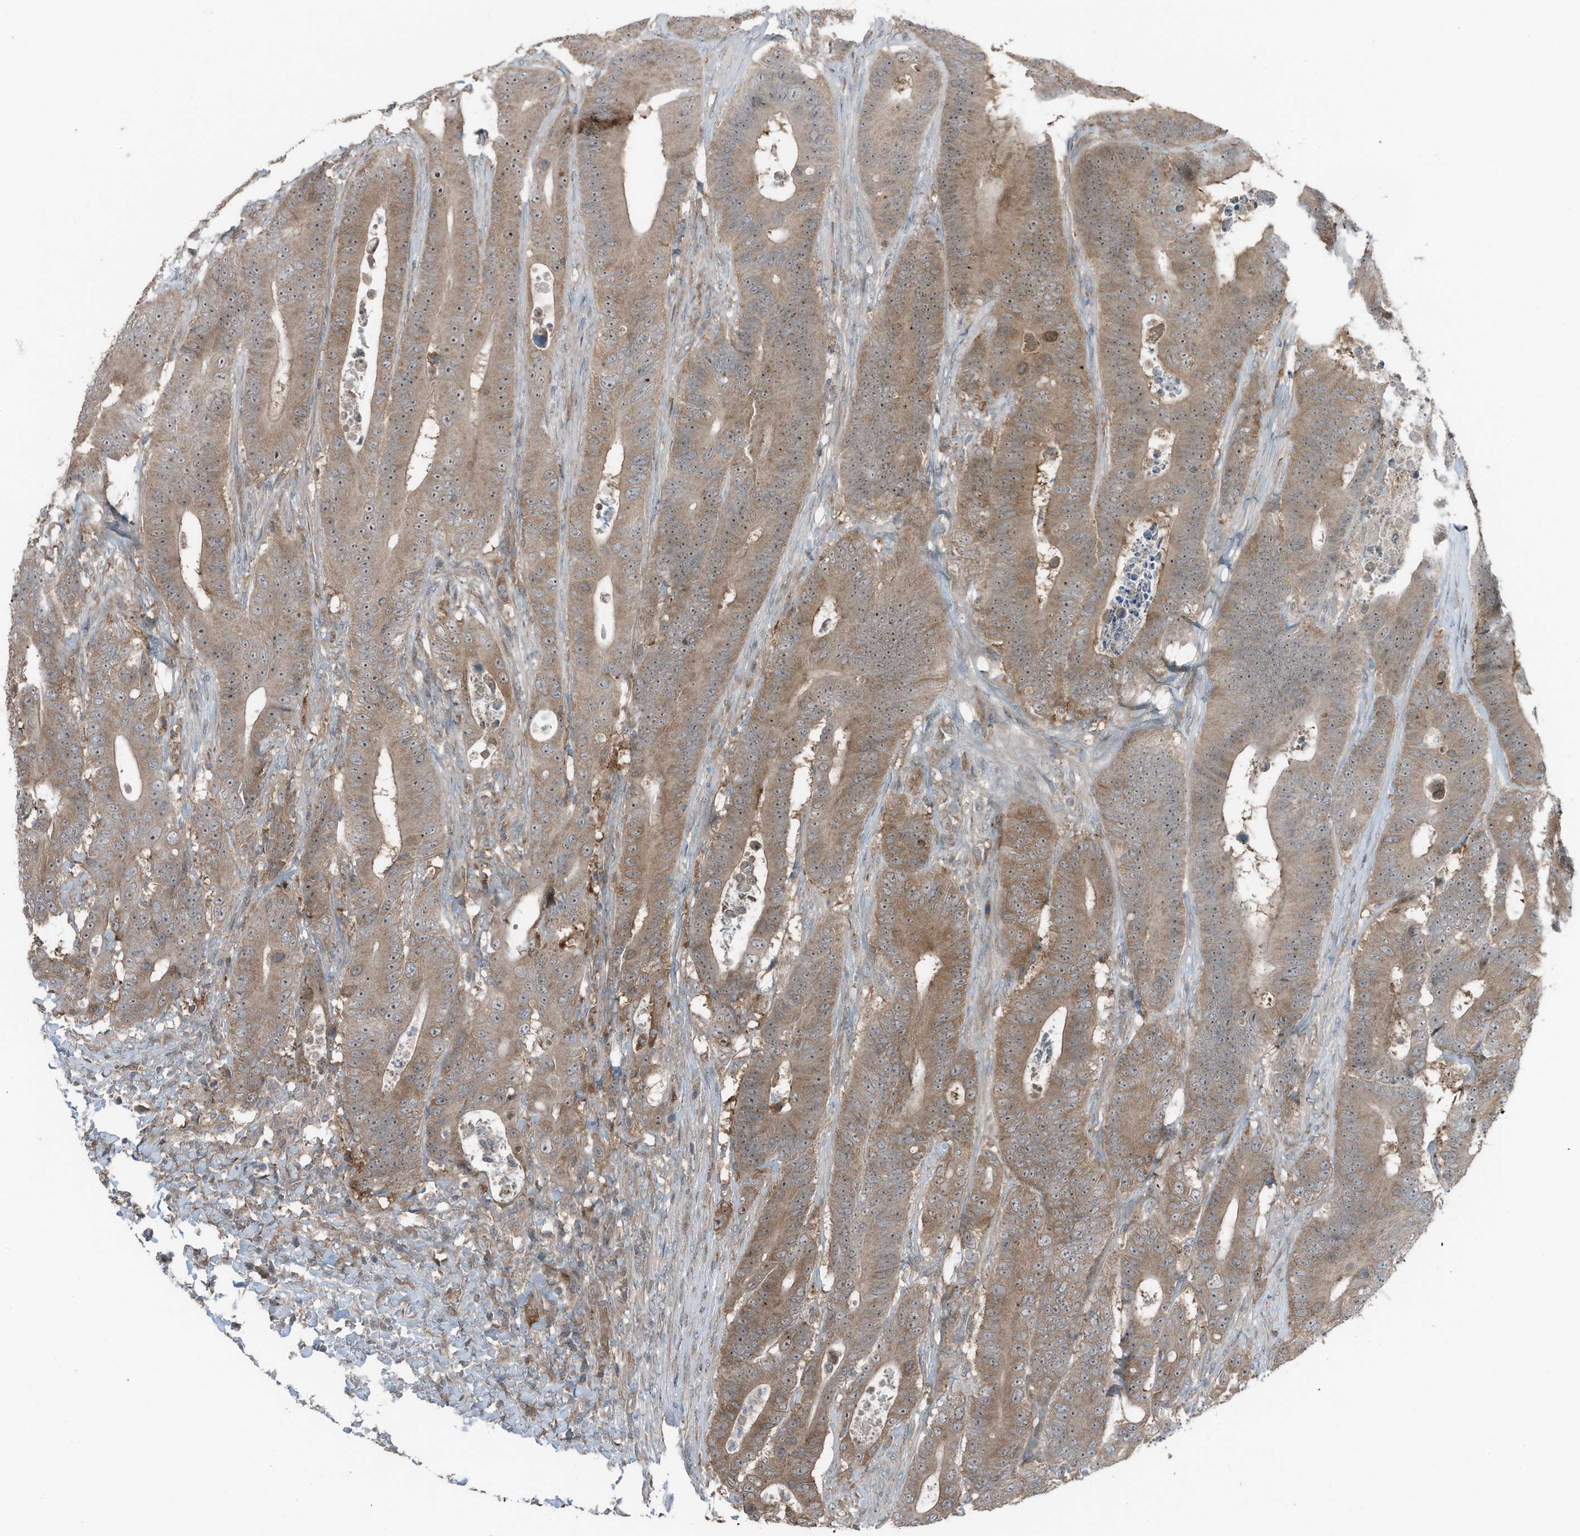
{"staining": {"intensity": "moderate", "quantity": ">75%", "location": "cytoplasmic/membranous,nuclear"}, "tissue": "colorectal cancer", "cell_type": "Tumor cells", "image_type": "cancer", "snomed": [{"axis": "morphology", "description": "Adenocarcinoma, NOS"}, {"axis": "topography", "description": "Colon"}], "caption": "IHC photomicrograph of colorectal cancer (adenocarcinoma) stained for a protein (brown), which shows medium levels of moderate cytoplasmic/membranous and nuclear positivity in approximately >75% of tumor cells.", "gene": "TXNDC9", "patient": {"sex": "male", "age": 83}}